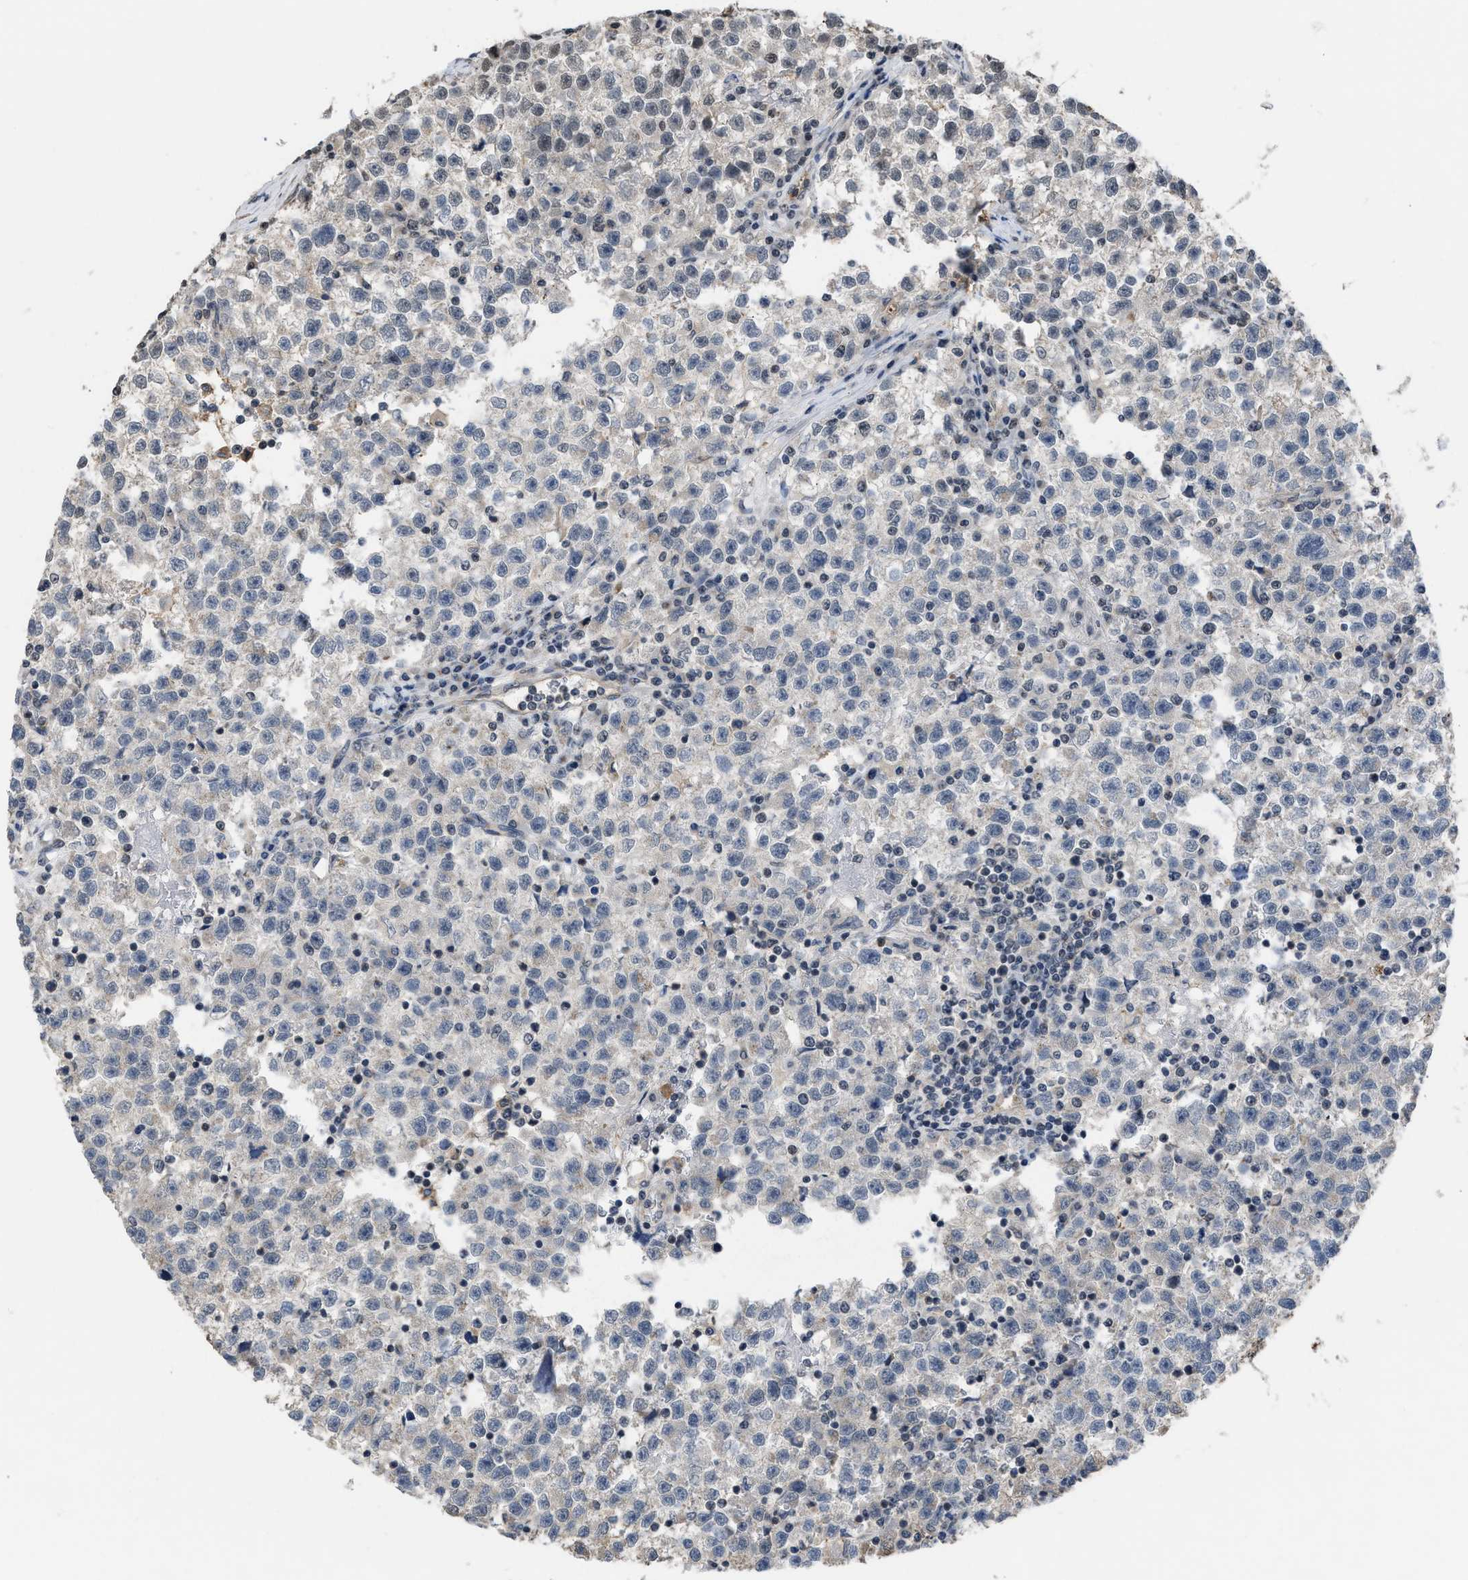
{"staining": {"intensity": "negative", "quantity": "none", "location": "none"}, "tissue": "testis cancer", "cell_type": "Tumor cells", "image_type": "cancer", "snomed": [{"axis": "morphology", "description": "Seminoma, NOS"}, {"axis": "topography", "description": "Testis"}], "caption": "High magnification brightfield microscopy of testis cancer (seminoma) stained with DAB (3,3'-diaminobenzidine) (brown) and counterstained with hematoxylin (blue): tumor cells show no significant staining.", "gene": "TERF2IP", "patient": {"sex": "male", "age": 22}}